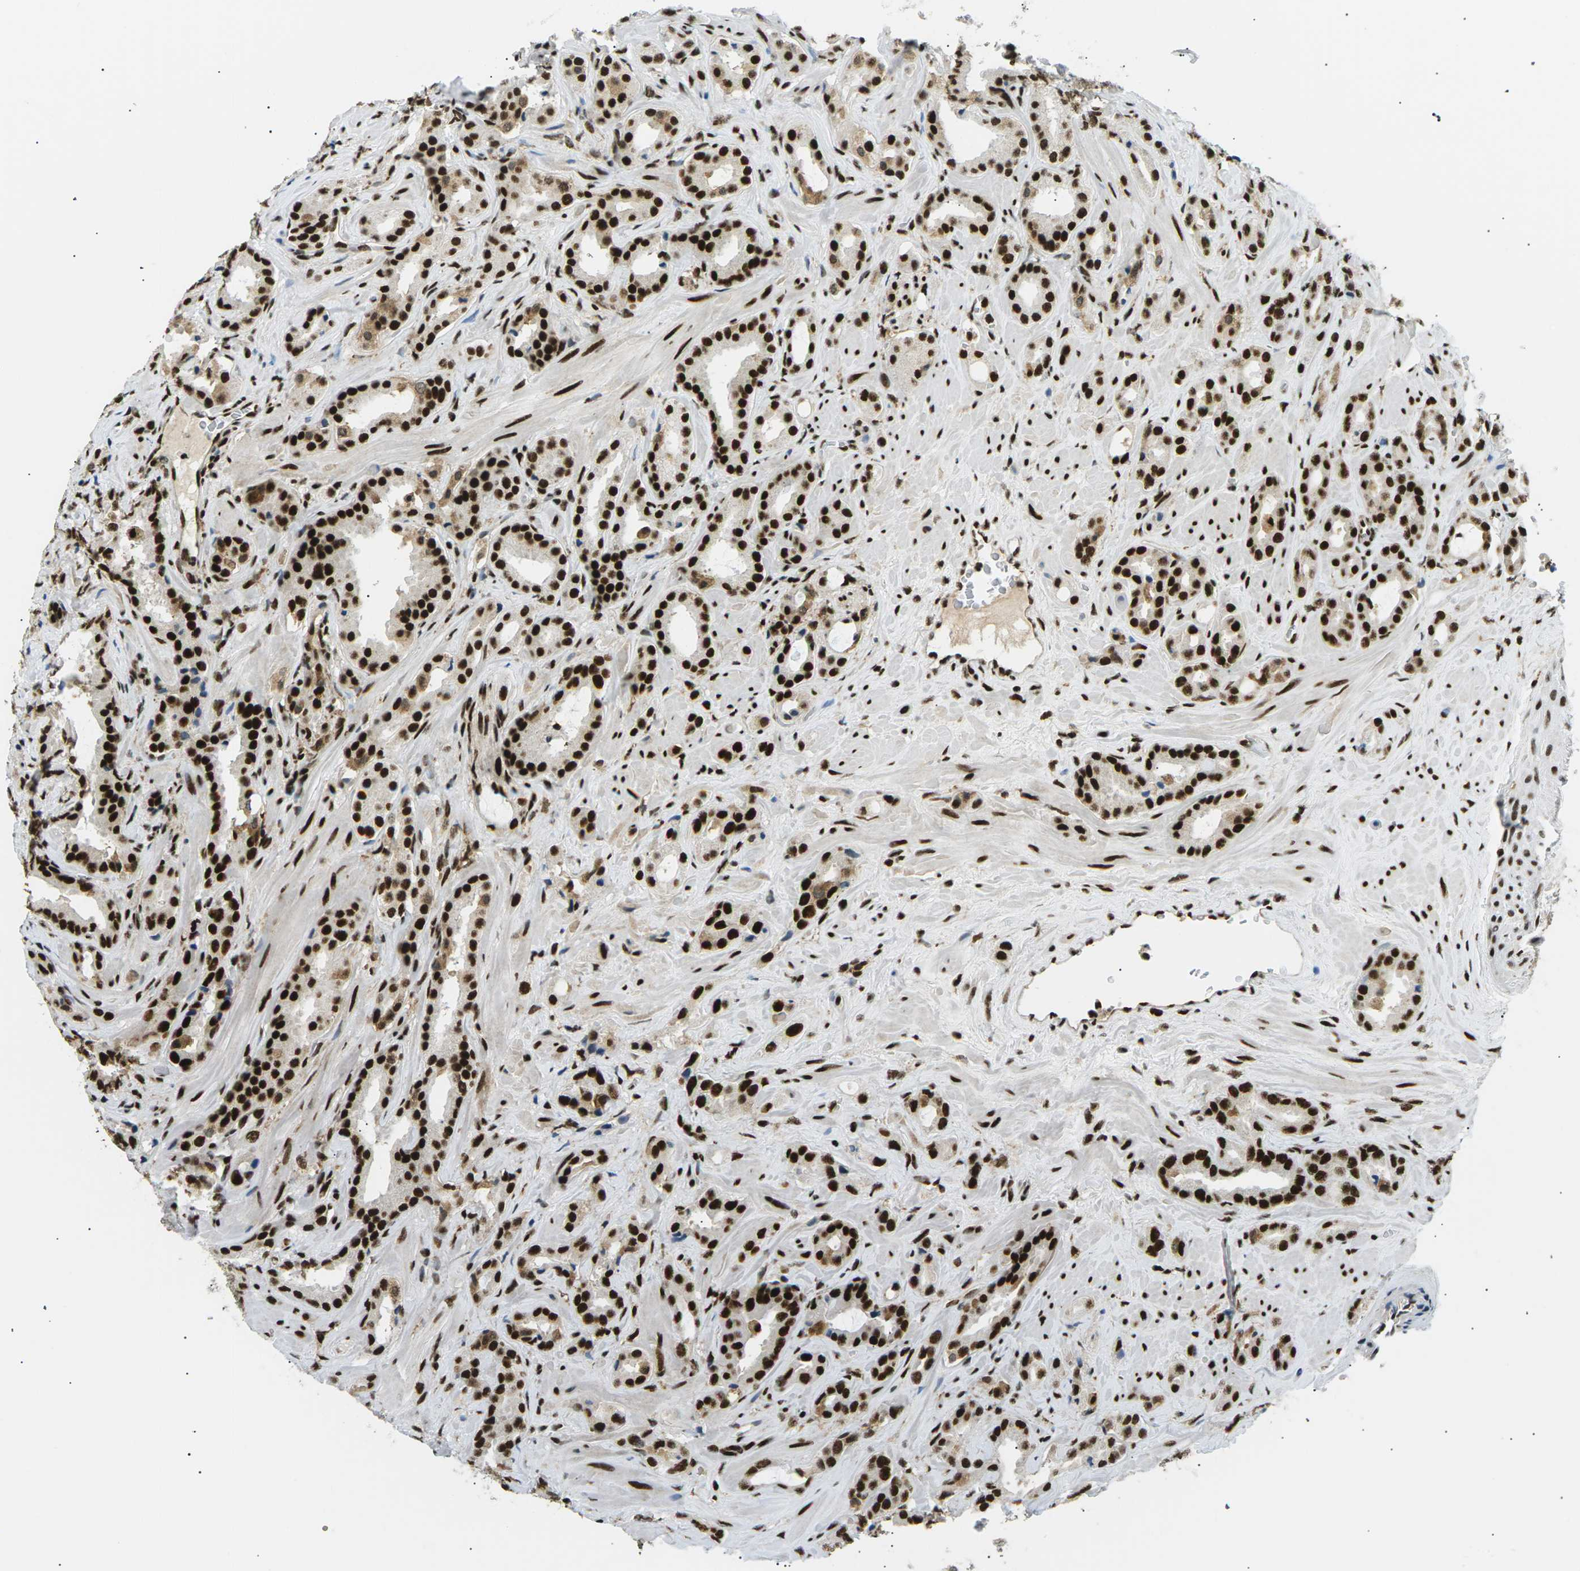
{"staining": {"intensity": "strong", "quantity": ">75%", "location": "nuclear"}, "tissue": "prostate cancer", "cell_type": "Tumor cells", "image_type": "cancer", "snomed": [{"axis": "morphology", "description": "Adenocarcinoma, High grade"}, {"axis": "topography", "description": "Prostate"}], "caption": "The immunohistochemical stain labels strong nuclear positivity in tumor cells of prostate cancer (high-grade adenocarcinoma) tissue.", "gene": "RPA2", "patient": {"sex": "male", "age": 64}}